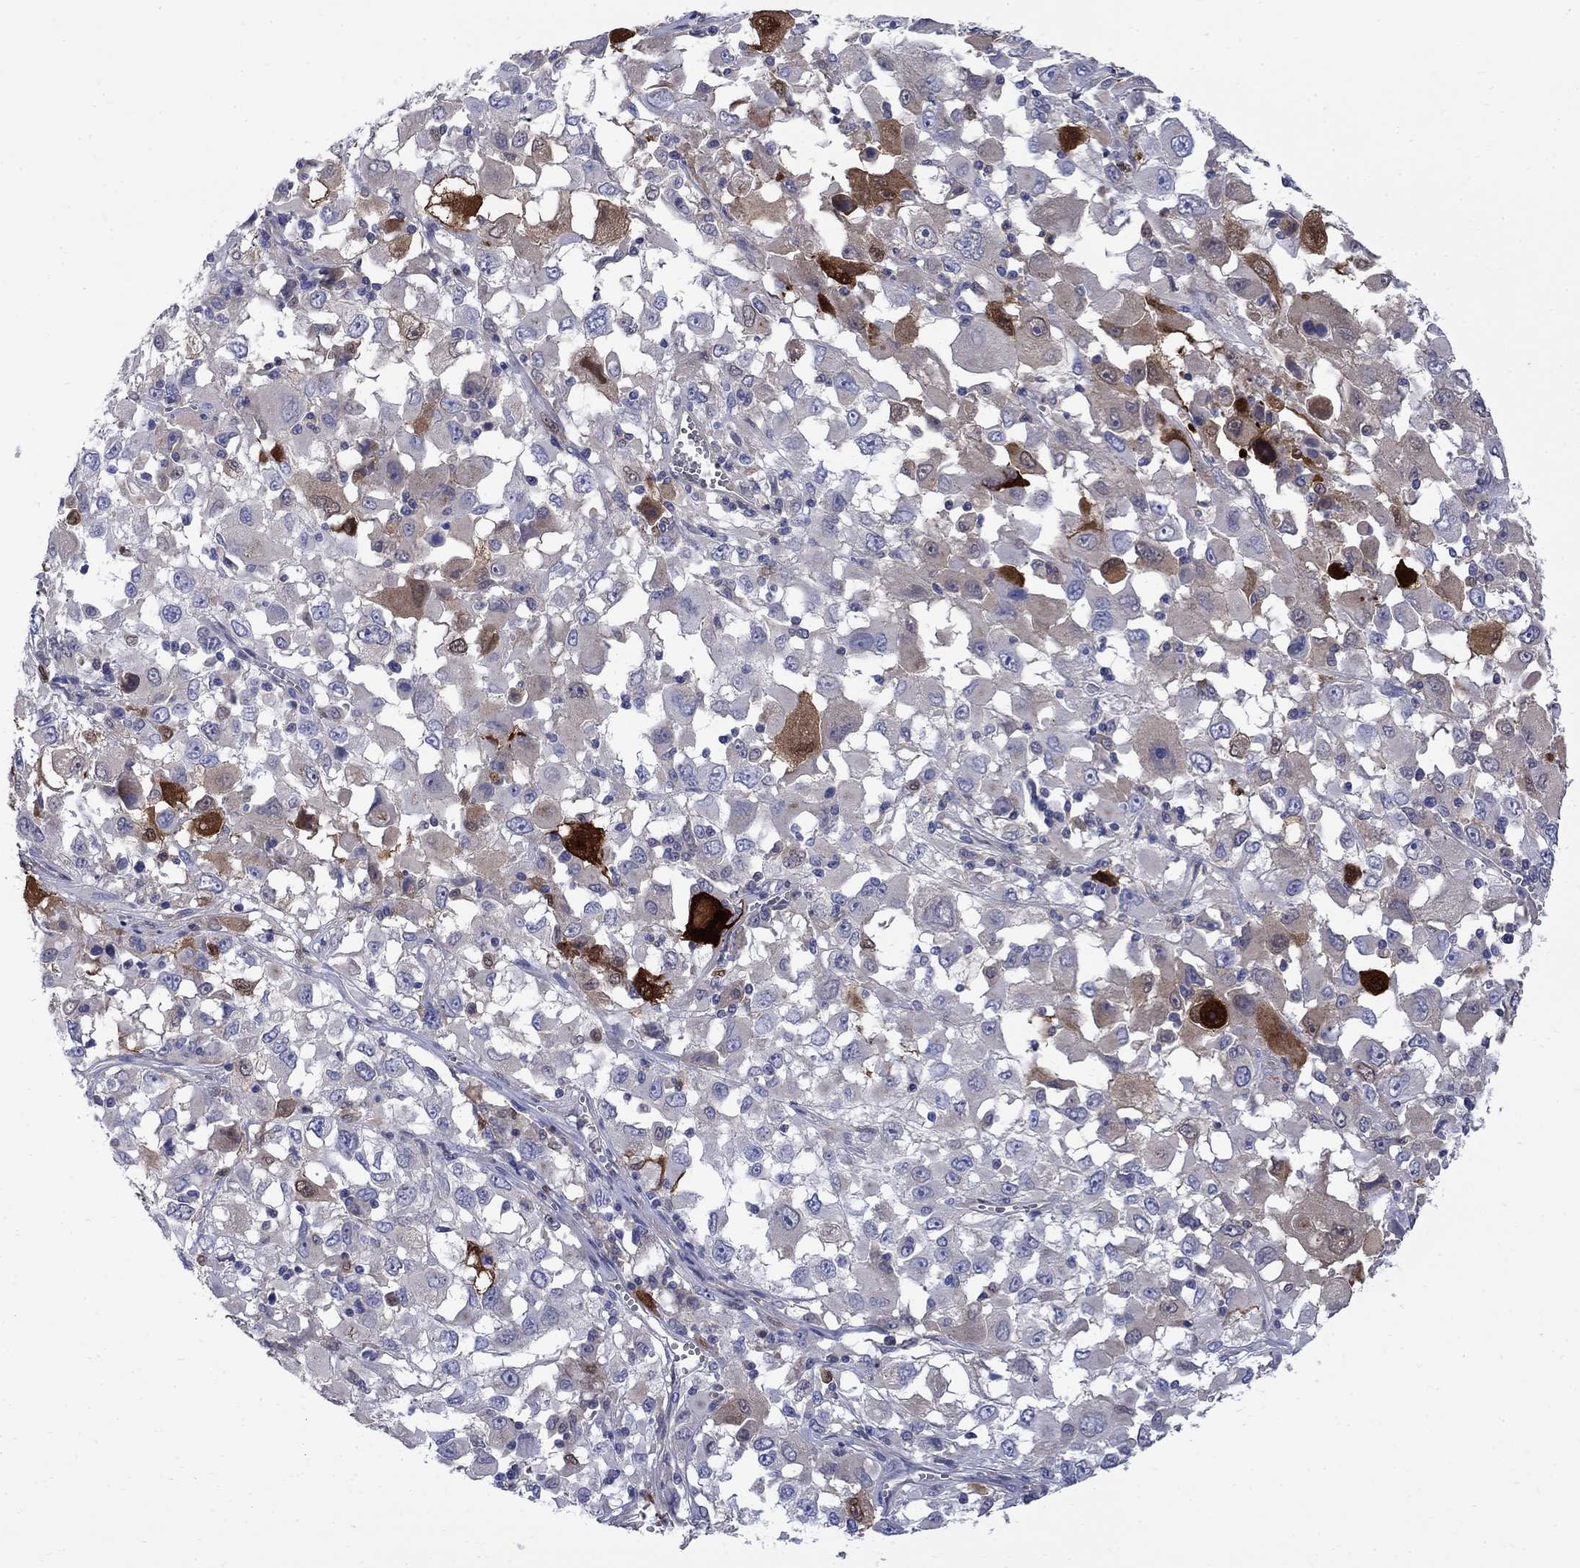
{"staining": {"intensity": "moderate", "quantity": "25%-75%", "location": "cytoplasmic/membranous"}, "tissue": "melanoma", "cell_type": "Tumor cells", "image_type": "cancer", "snomed": [{"axis": "morphology", "description": "Malignant melanoma, Metastatic site"}, {"axis": "topography", "description": "Soft tissue"}], "caption": "About 25%-75% of tumor cells in human malignant melanoma (metastatic site) reveal moderate cytoplasmic/membranous protein positivity as visualized by brown immunohistochemical staining.", "gene": "SERPINB2", "patient": {"sex": "male", "age": 50}}